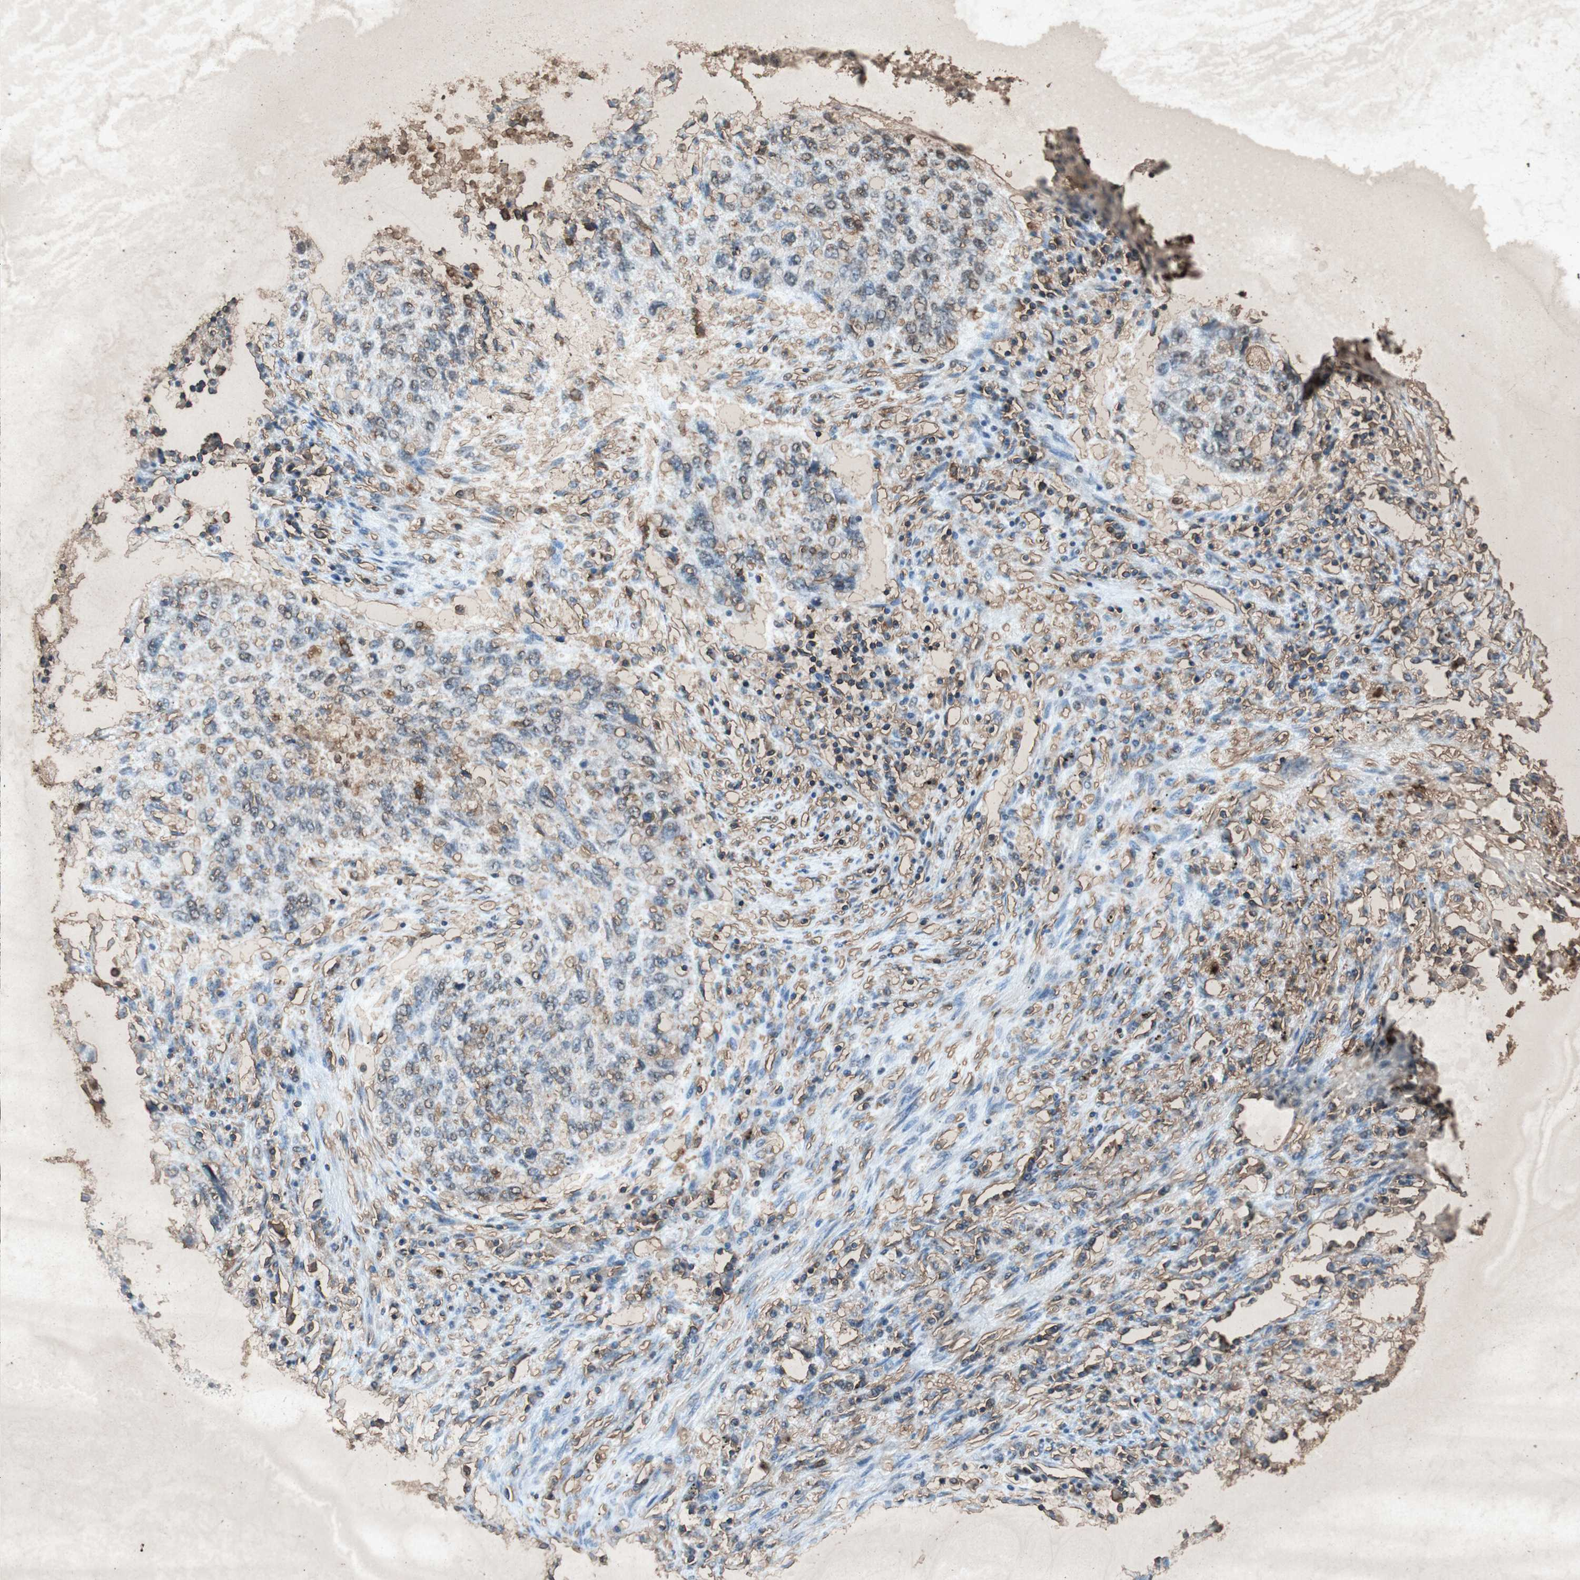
{"staining": {"intensity": "negative", "quantity": "none", "location": "none"}, "tissue": "lung cancer", "cell_type": "Tumor cells", "image_type": "cancer", "snomed": [{"axis": "morphology", "description": "Squamous cell carcinoma, NOS"}, {"axis": "topography", "description": "Lung"}], "caption": "Lung squamous cell carcinoma stained for a protein using IHC reveals no positivity tumor cells.", "gene": "TYROBP", "patient": {"sex": "female", "age": 63}}